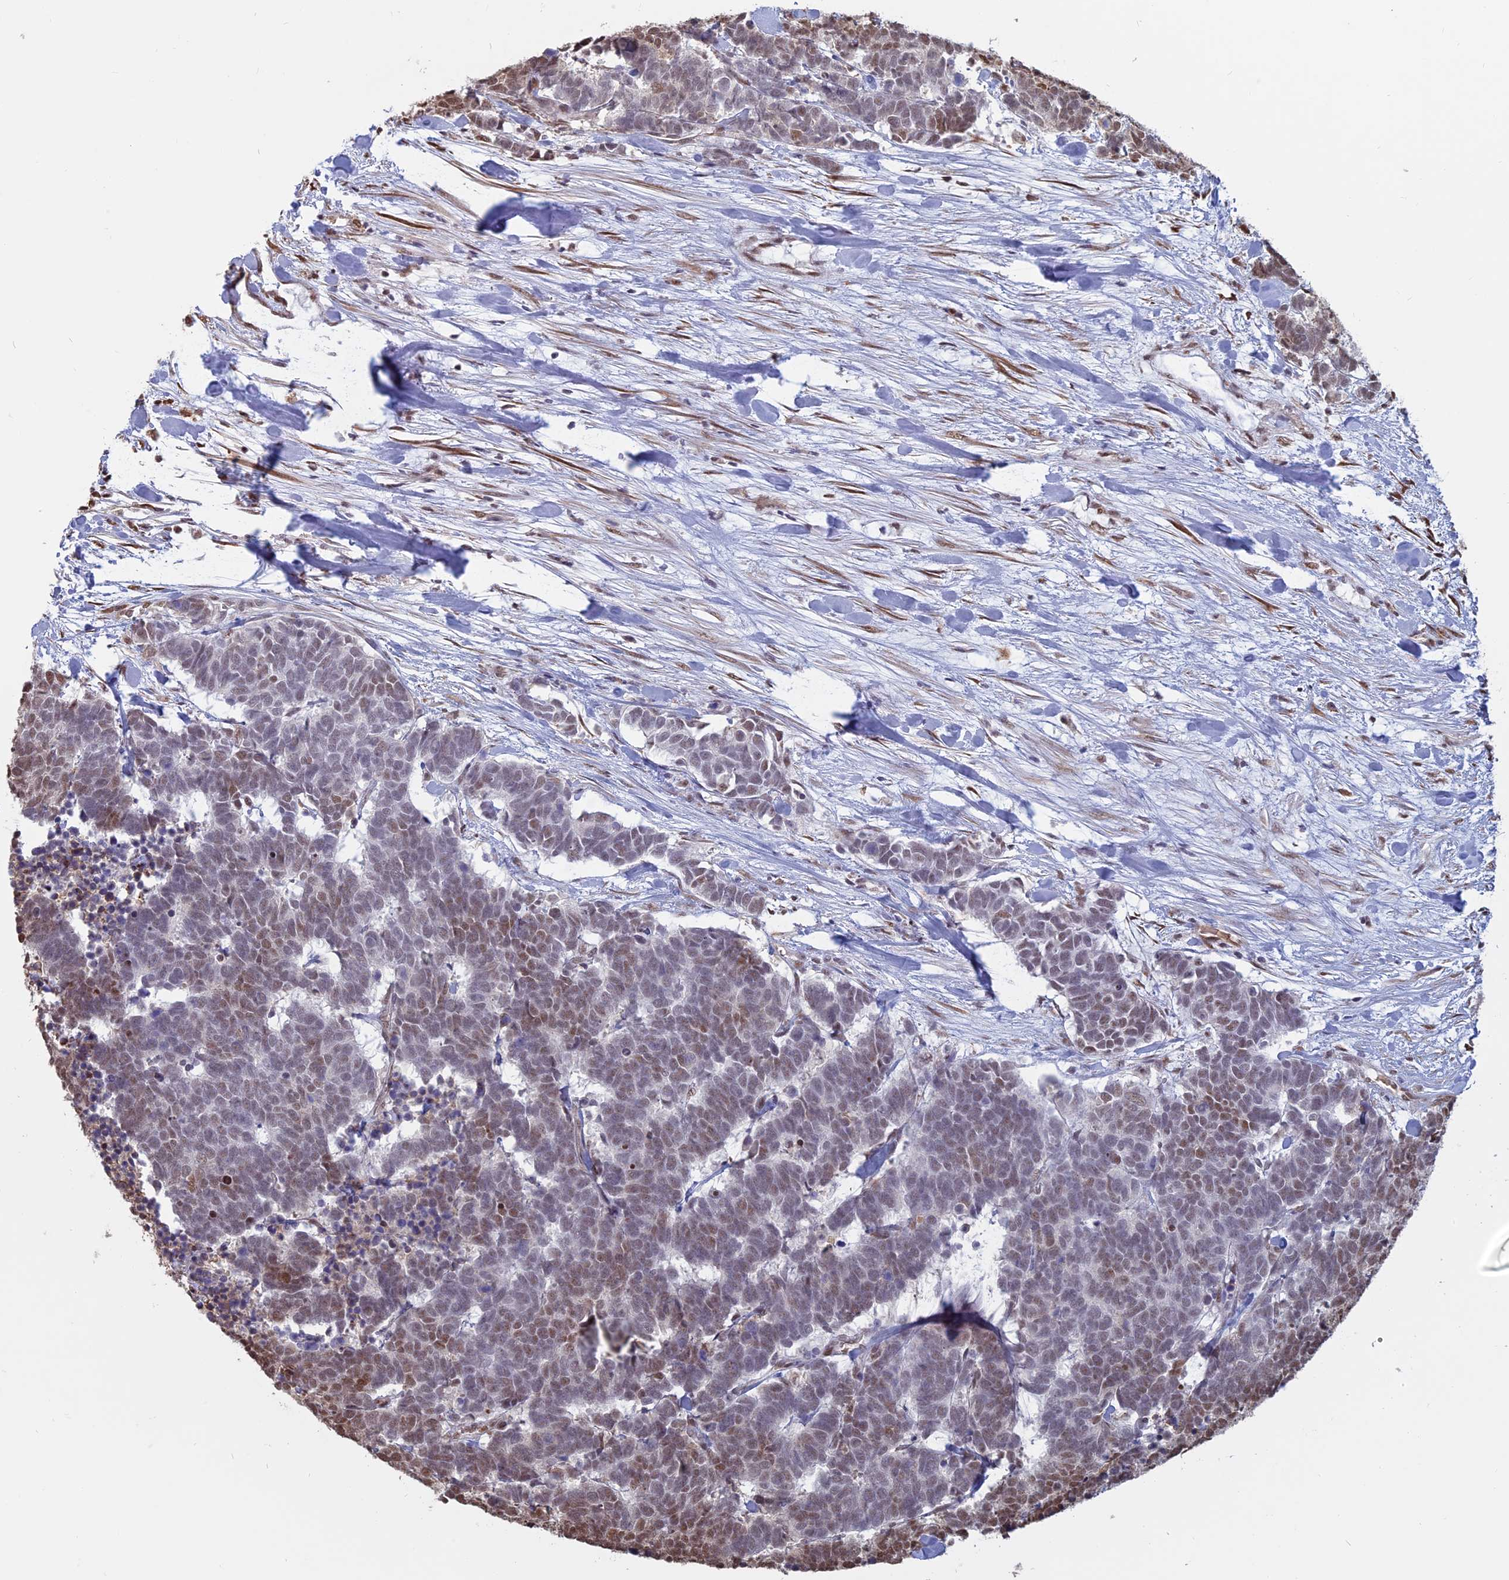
{"staining": {"intensity": "moderate", "quantity": "25%-75%", "location": "nuclear"}, "tissue": "carcinoid", "cell_type": "Tumor cells", "image_type": "cancer", "snomed": [{"axis": "morphology", "description": "Carcinoma, NOS"}, {"axis": "morphology", "description": "Carcinoid, malignant, NOS"}, {"axis": "topography", "description": "Urinary bladder"}], "caption": "Immunohistochemical staining of human carcinoid demonstrates medium levels of moderate nuclear staining in about 25%-75% of tumor cells.", "gene": "MFAP1", "patient": {"sex": "male", "age": 57}}